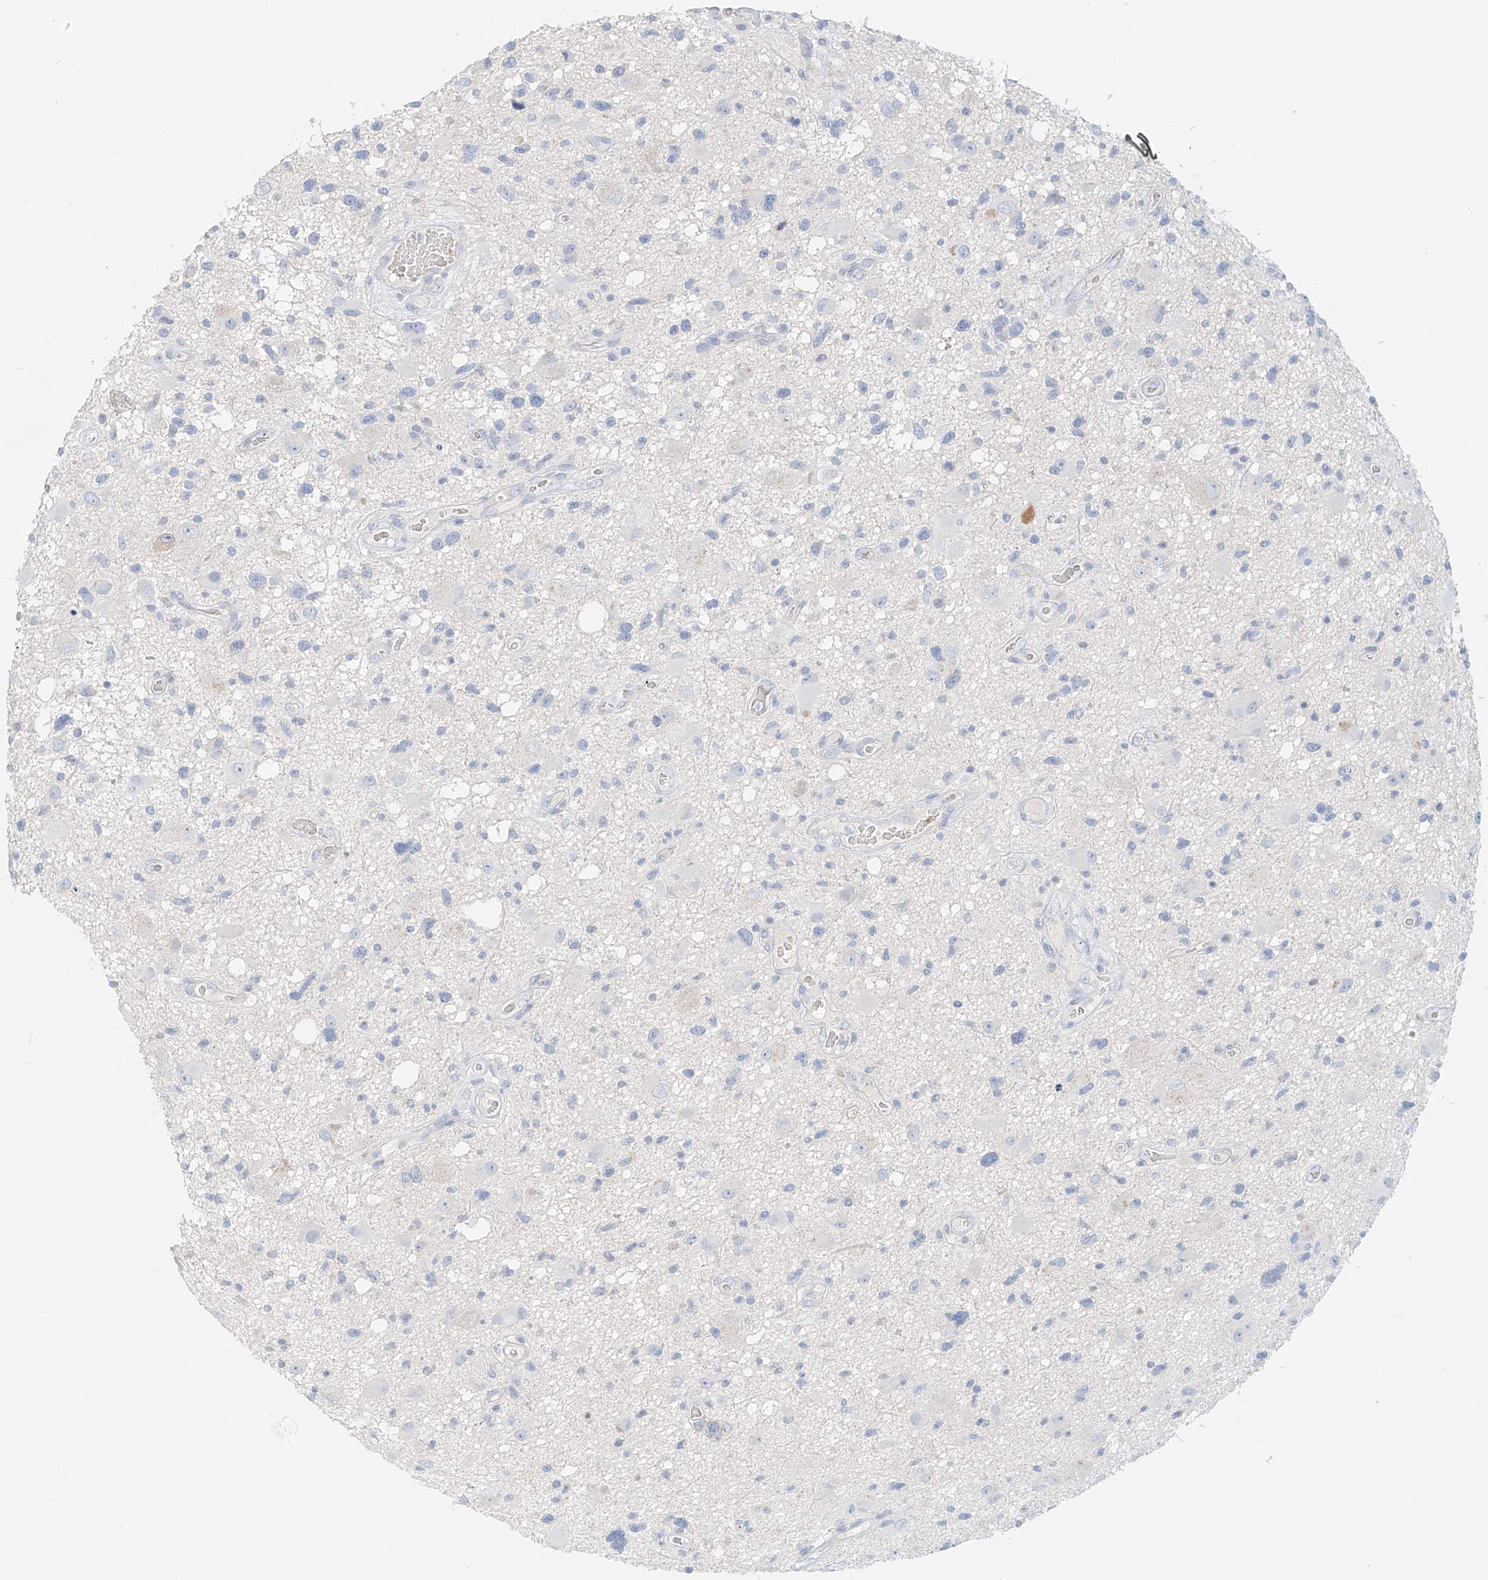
{"staining": {"intensity": "negative", "quantity": "none", "location": "none"}, "tissue": "glioma", "cell_type": "Tumor cells", "image_type": "cancer", "snomed": [{"axis": "morphology", "description": "Glioma, malignant, High grade"}, {"axis": "topography", "description": "Brain"}], "caption": "This is an immunohistochemistry (IHC) photomicrograph of human high-grade glioma (malignant). There is no expression in tumor cells.", "gene": "PGC", "patient": {"sex": "male", "age": 33}}